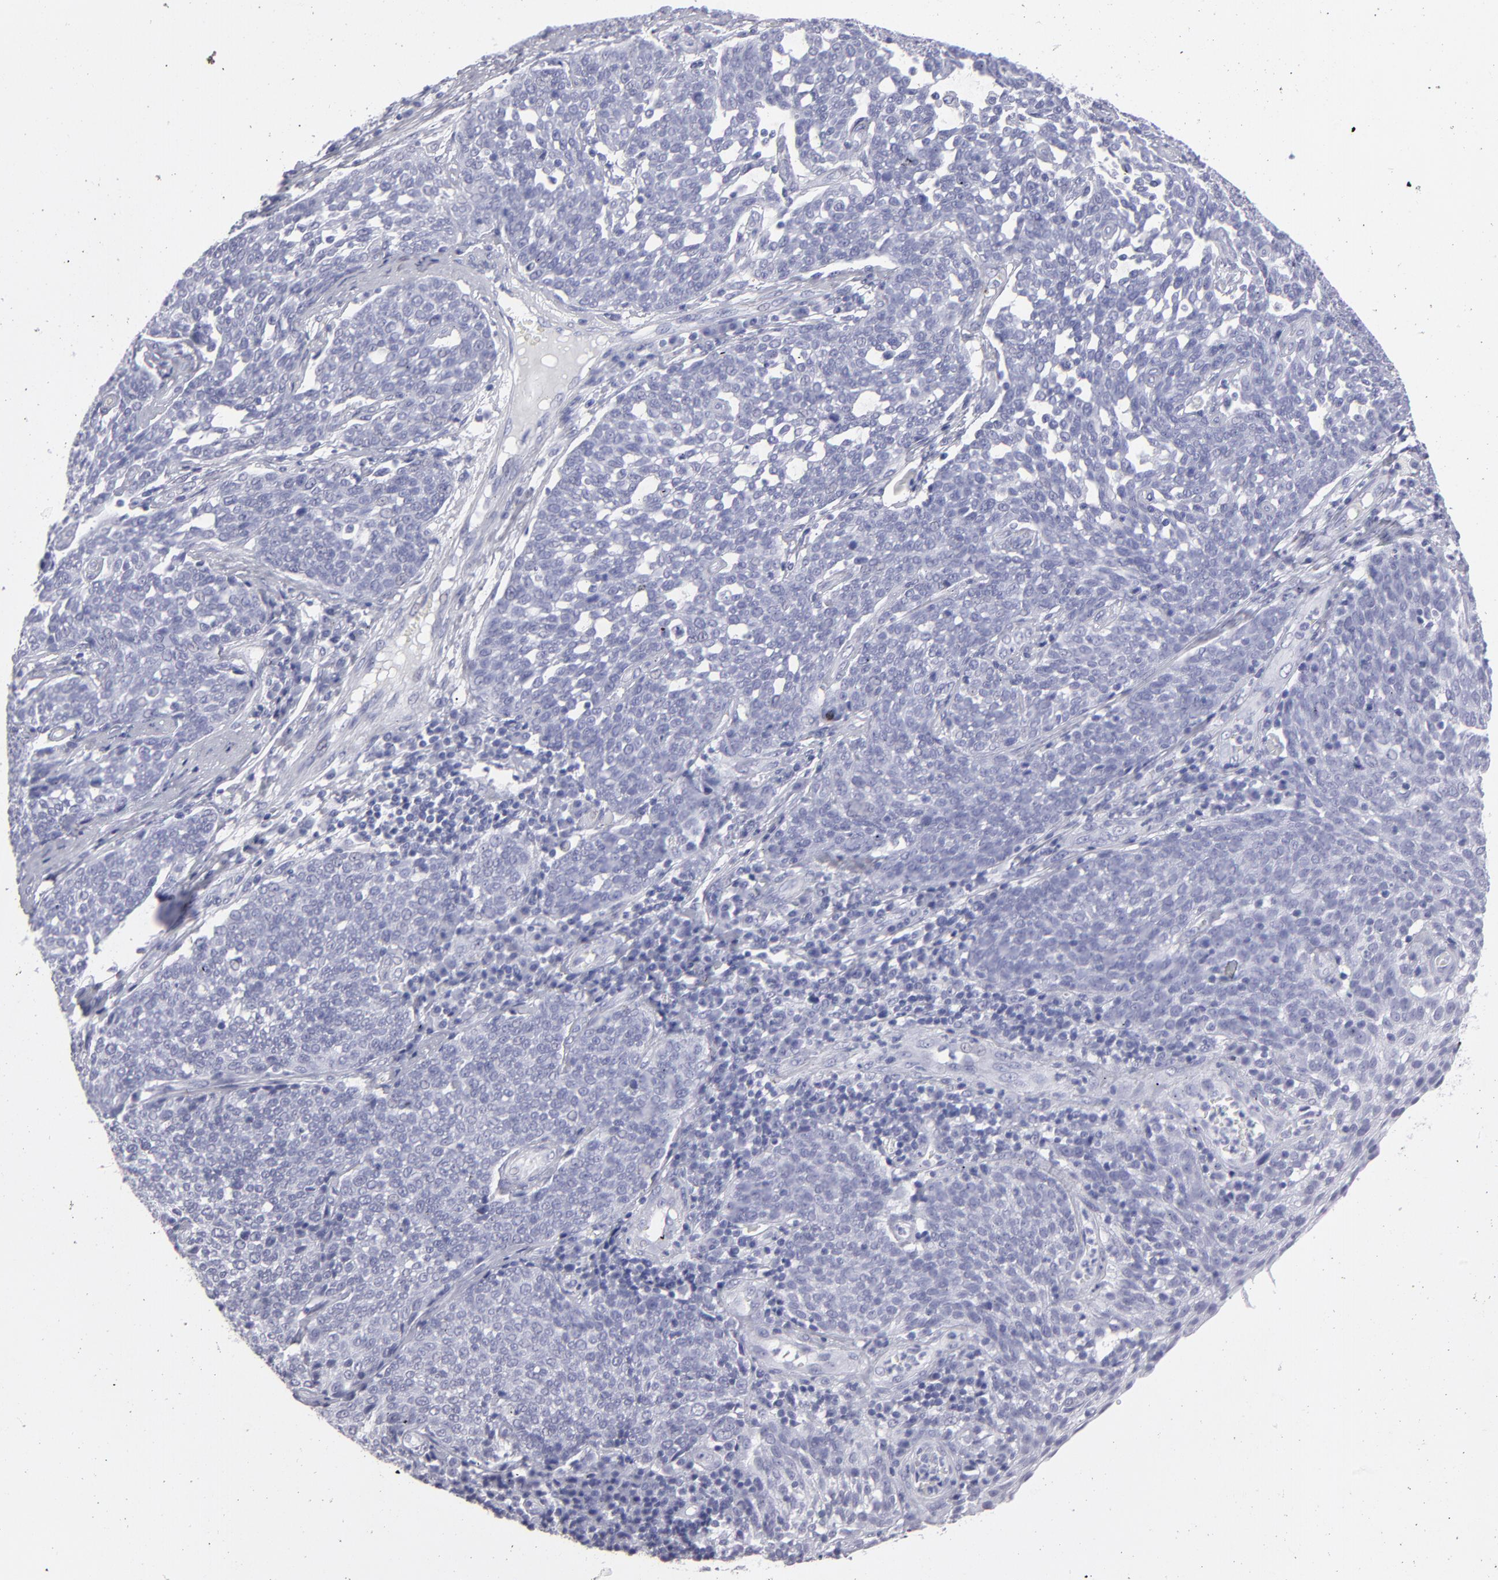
{"staining": {"intensity": "negative", "quantity": "none", "location": "none"}, "tissue": "cervical cancer", "cell_type": "Tumor cells", "image_type": "cancer", "snomed": [{"axis": "morphology", "description": "Squamous cell carcinoma, NOS"}, {"axis": "topography", "description": "Cervix"}], "caption": "Tumor cells show no significant protein expression in cervical squamous cell carcinoma. (DAB (3,3'-diaminobenzidine) IHC, high magnification).", "gene": "ALDOB", "patient": {"sex": "female", "age": 34}}